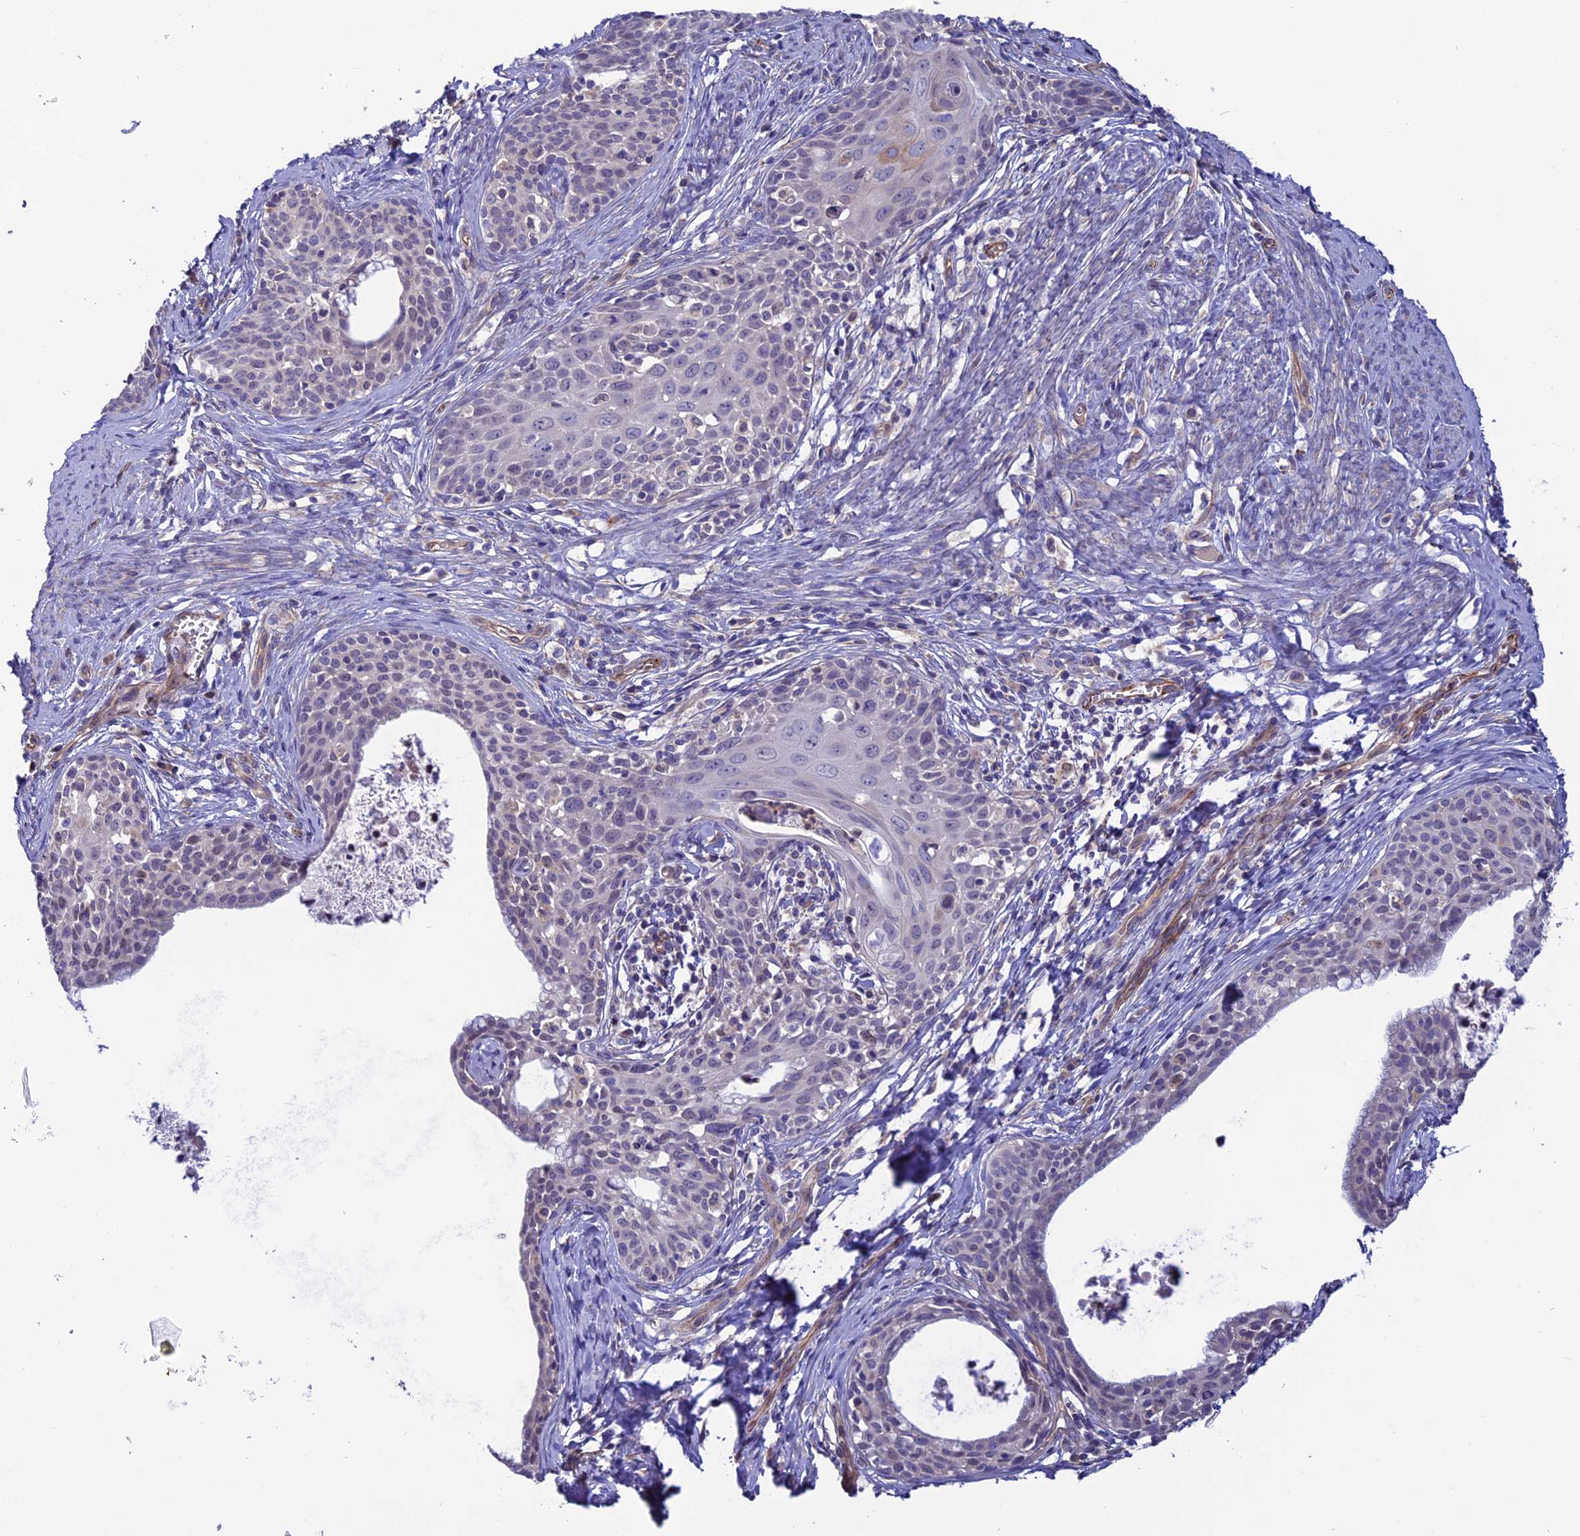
{"staining": {"intensity": "negative", "quantity": "none", "location": "none"}, "tissue": "cervical cancer", "cell_type": "Tumor cells", "image_type": "cancer", "snomed": [{"axis": "morphology", "description": "Squamous cell carcinoma, NOS"}, {"axis": "topography", "description": "Cervix"}], "caption": "DAB immunohistochemical staining of squamous cell carcinoma (cervical) exhibits no significant staining in tumor cells.", "gene": "PDILT", "patient": {"sex": "female", "age": 52}}